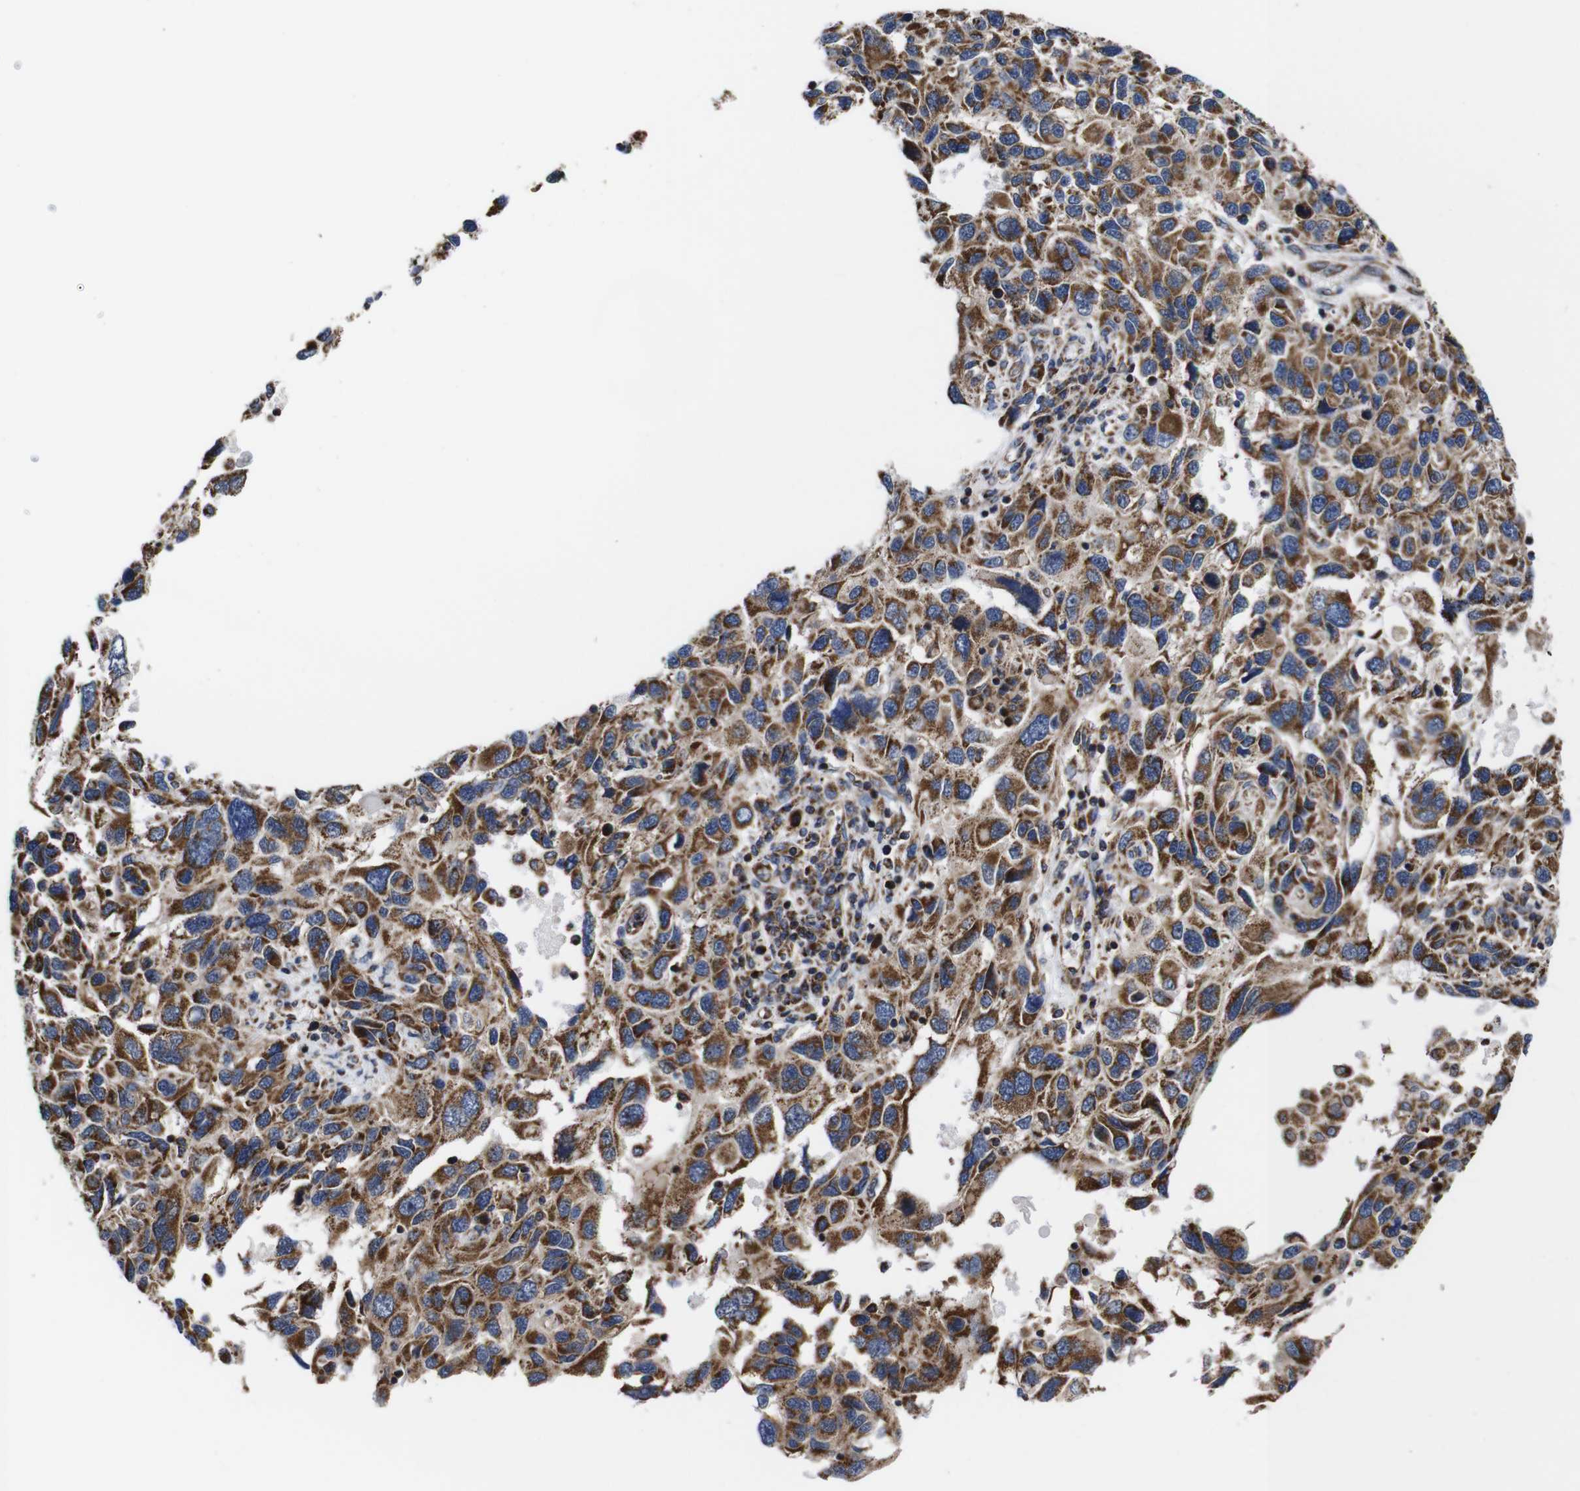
{"staining": {"intensity": "strong", "quantity": ">75%", "location": "cytoplasmic/membranous"}, "tissue": "melanoma", "cell_type": "Tumor cells", "image_type": "cancer", "snomed": [{"axis": "morphology", "description": "Malignant melanoma, NOS"}, {"axis": "topography", "description": "Skin"}], "caption": "Melanoma tissue exhibits strong cytoplasmic/membranous expression in approximately >75% of tumor cells", "gene": "C17orf80", "patient": {"sex": "male", "age": 53}}